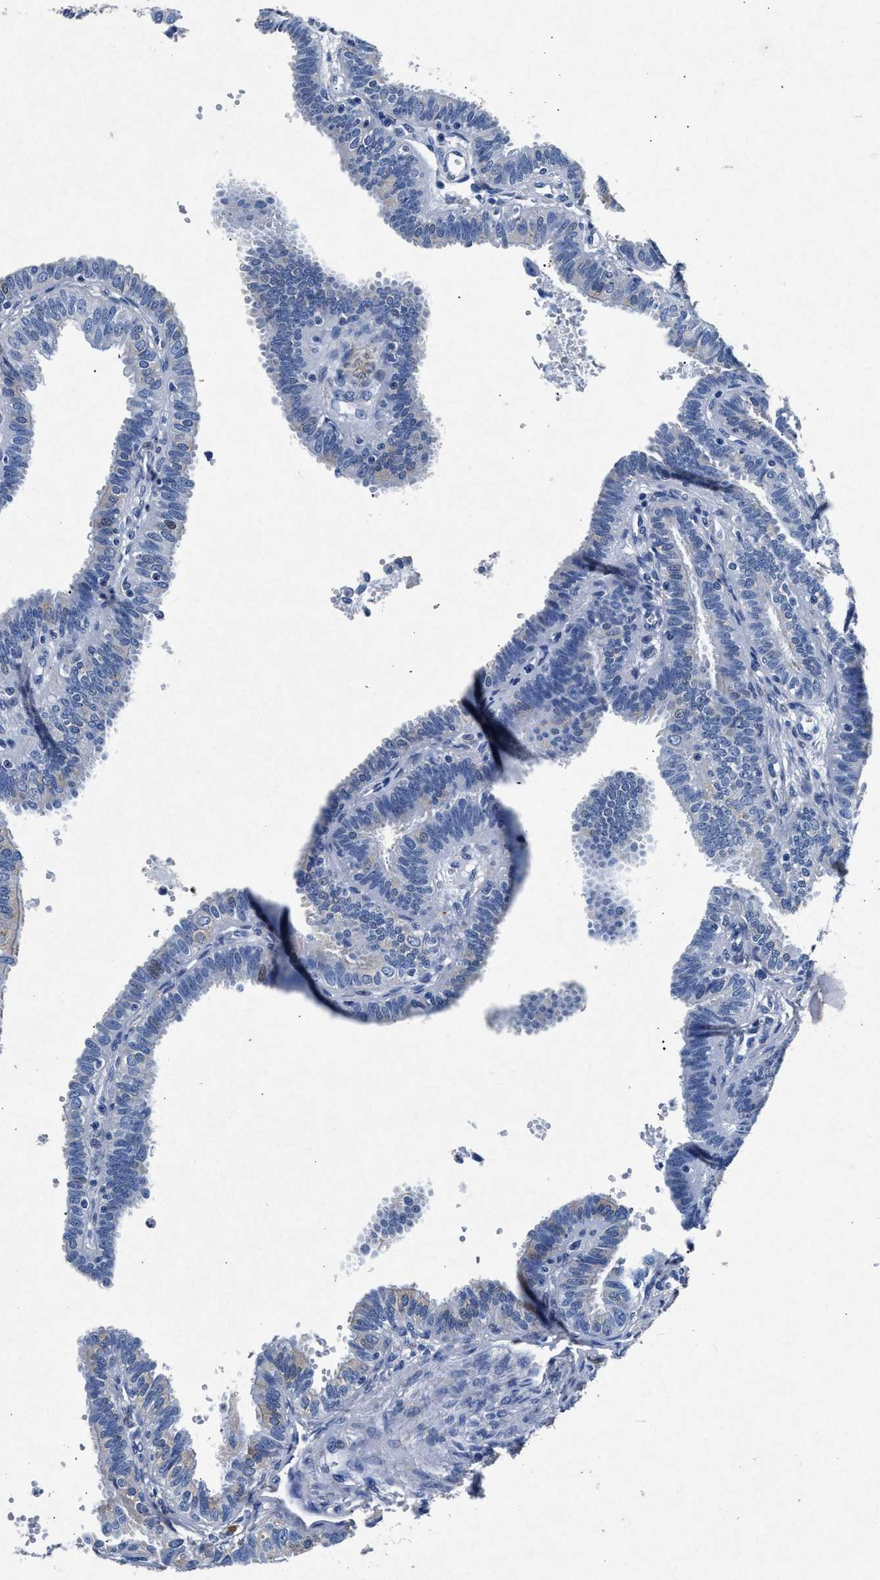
{"staining": {"intensity": "weak", "quantity": "<25%", "location": "cytoplasmic/membranous,nuclear"}, "tissue": "fallopian tube", "cell_type": "Glandular cells", "image_type": "normal", "snomed": [{"axis": "morphology", "description": "Normal tissue, NOS"}, {"axis": "topography", "description": "Fallopian tube"}, {"axis": "topography", "description": "Placenta"}], "caption": "This is a image of immunohistochemistry staining of normal fallopian tube, which shows no positivity in glandular cells.", "gene": "MAP6", "patient": {"sex": "female", "age": 34}}